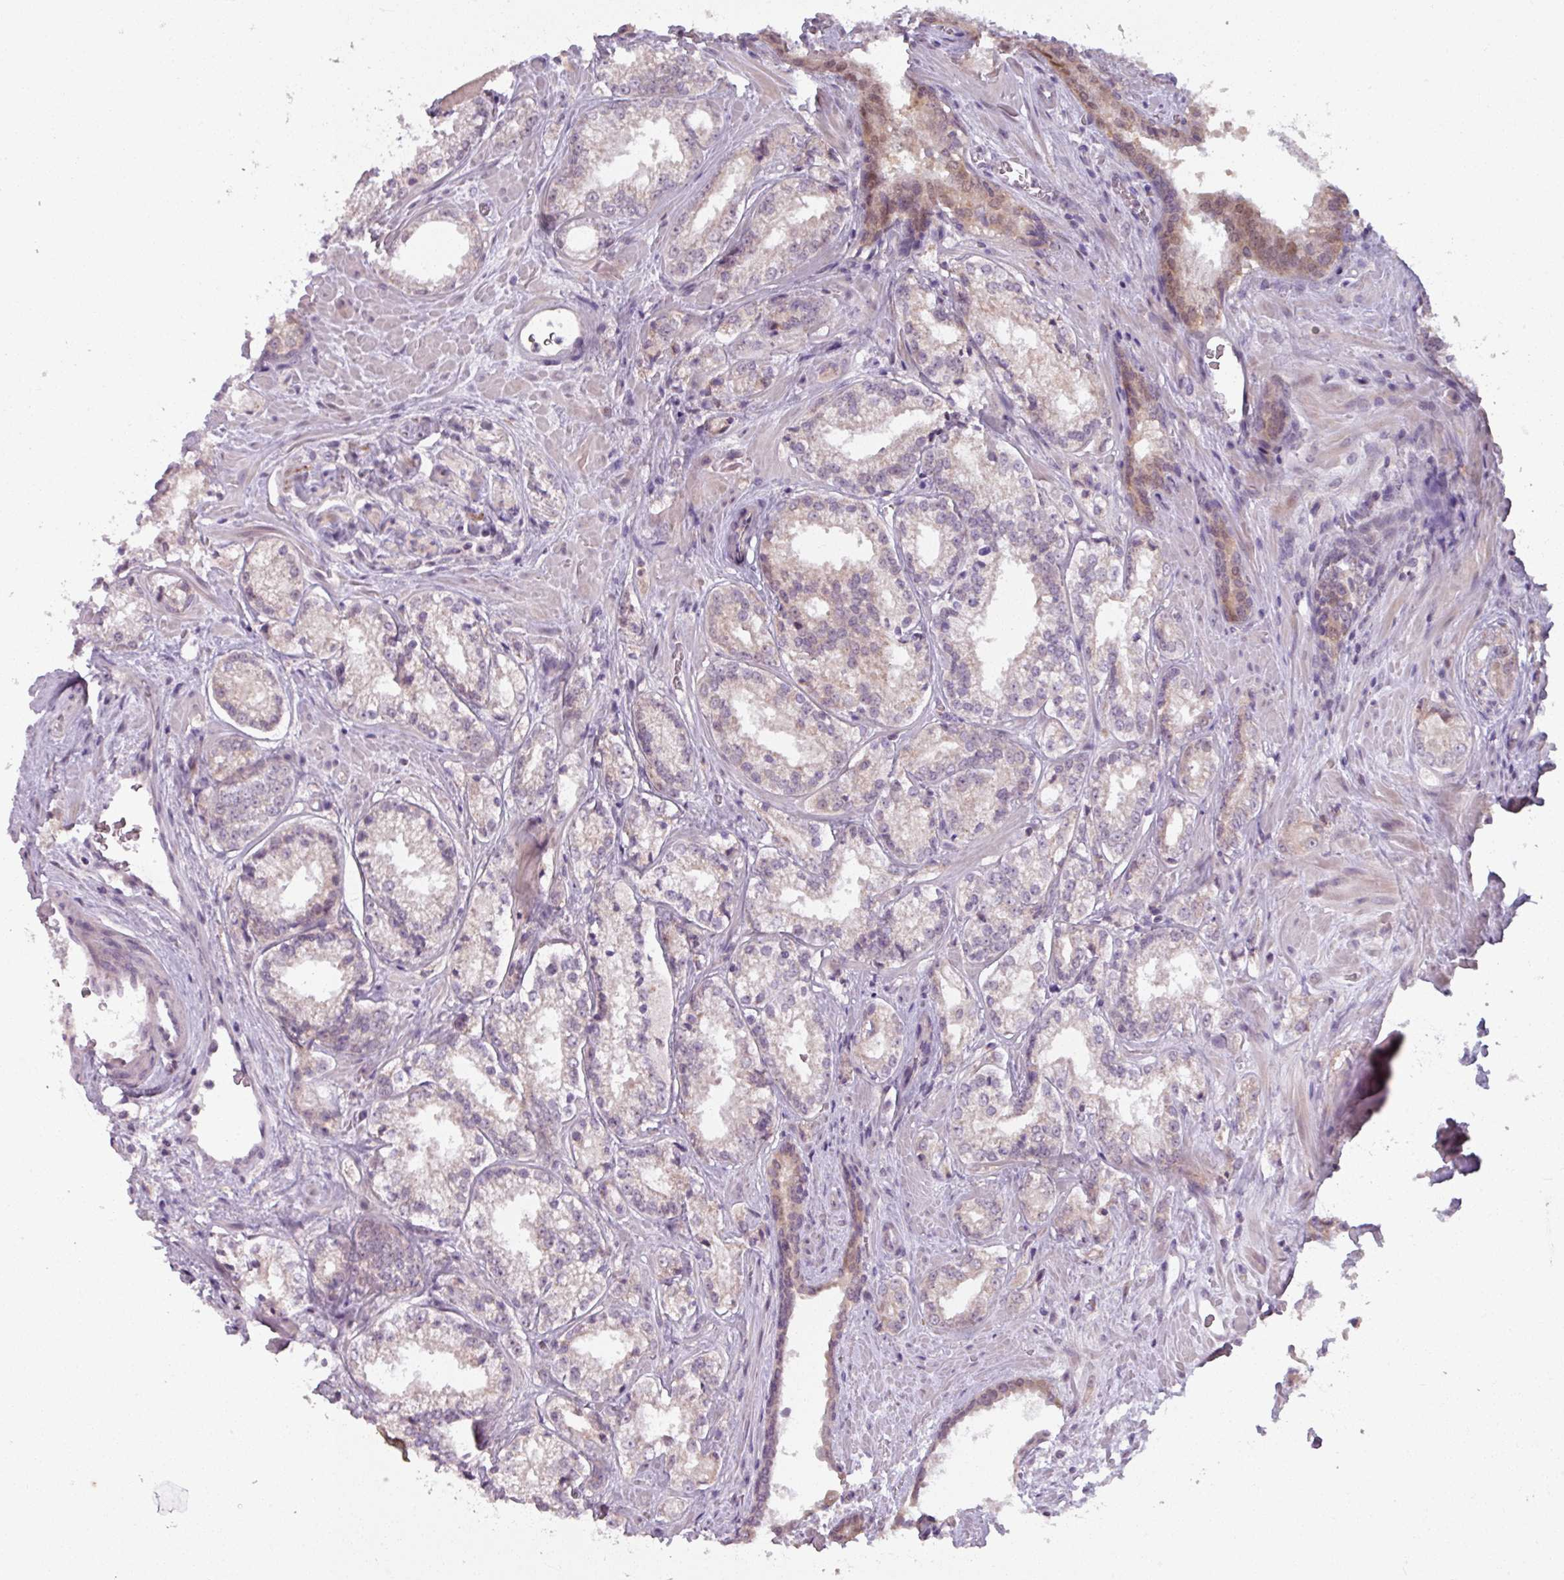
{"staining": {"intensity": "negative", "quantity": "none", "location": "none"}, "tissue": "prostate cancer", "cell_type": "Tumor cells", "image_type": "cancer", "snomed": [{"axis": "morphology", "description": "Adenocarcinoma, Low grade"}, {"axis": "topography", "description": "Prostate"}], "caption": "DAB immunohistochemical staining of human prostate cancer (low-grade adenocarcinoma) exhibits no significant expression in tumor cells.", "gene": "OGFOD3", "patient": {"sex": "male", "age": 47}}